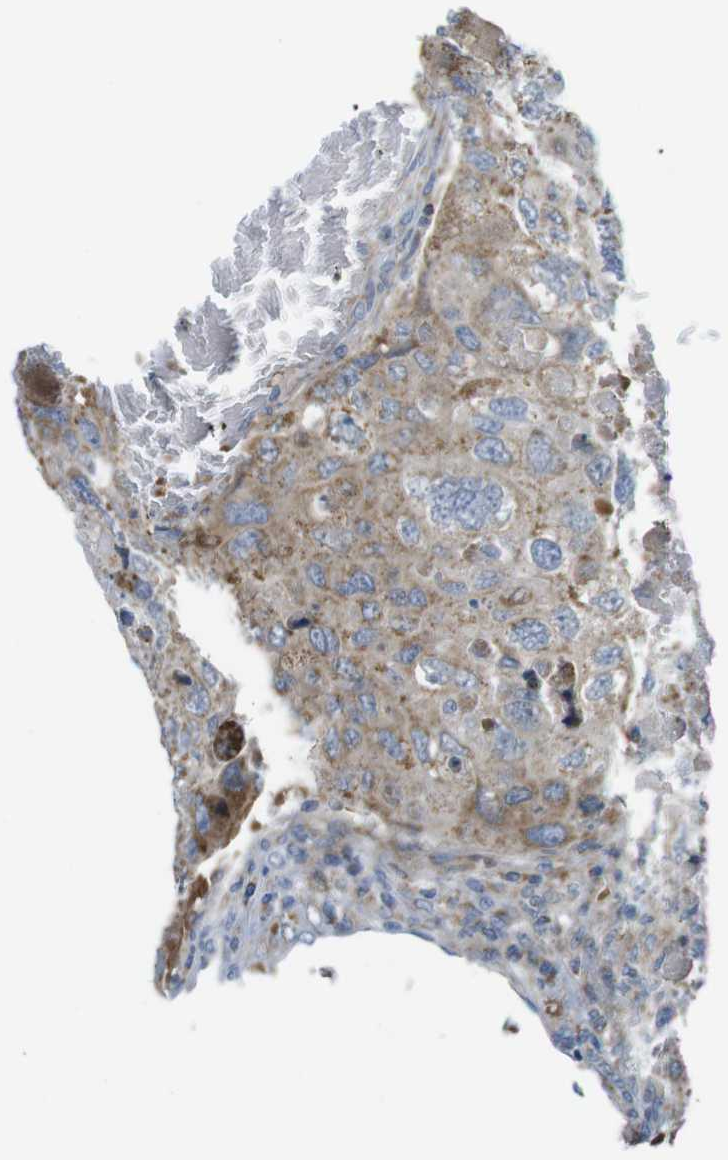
{"staining": {"intensity": "moderate", "quantity": "25%-75%", "location": "cytoplasmic/membranous"}, "tissue": "urothelial cancer", "cell_type": "Tumor cells", "image_type": "cancer", "snomed": [{"axis": "morphology", "description": "Urothelial carcinoma, High grade"}, {"axis": "topography", "description": "Lymph node"}, {"axis": "topography", "description": "Urinary bladder"}], "caption": "DAB (3,3'-diaminobenzidine) immunohistochemical staining of human high-grade urothelial carcinoma demonstrates moderate cytoplasmic/membranous protein positivity in approximately 25%-75% of tumor cells.", "gene": "MARCHF1", "patient": {"sex": "male", "age": 51}}